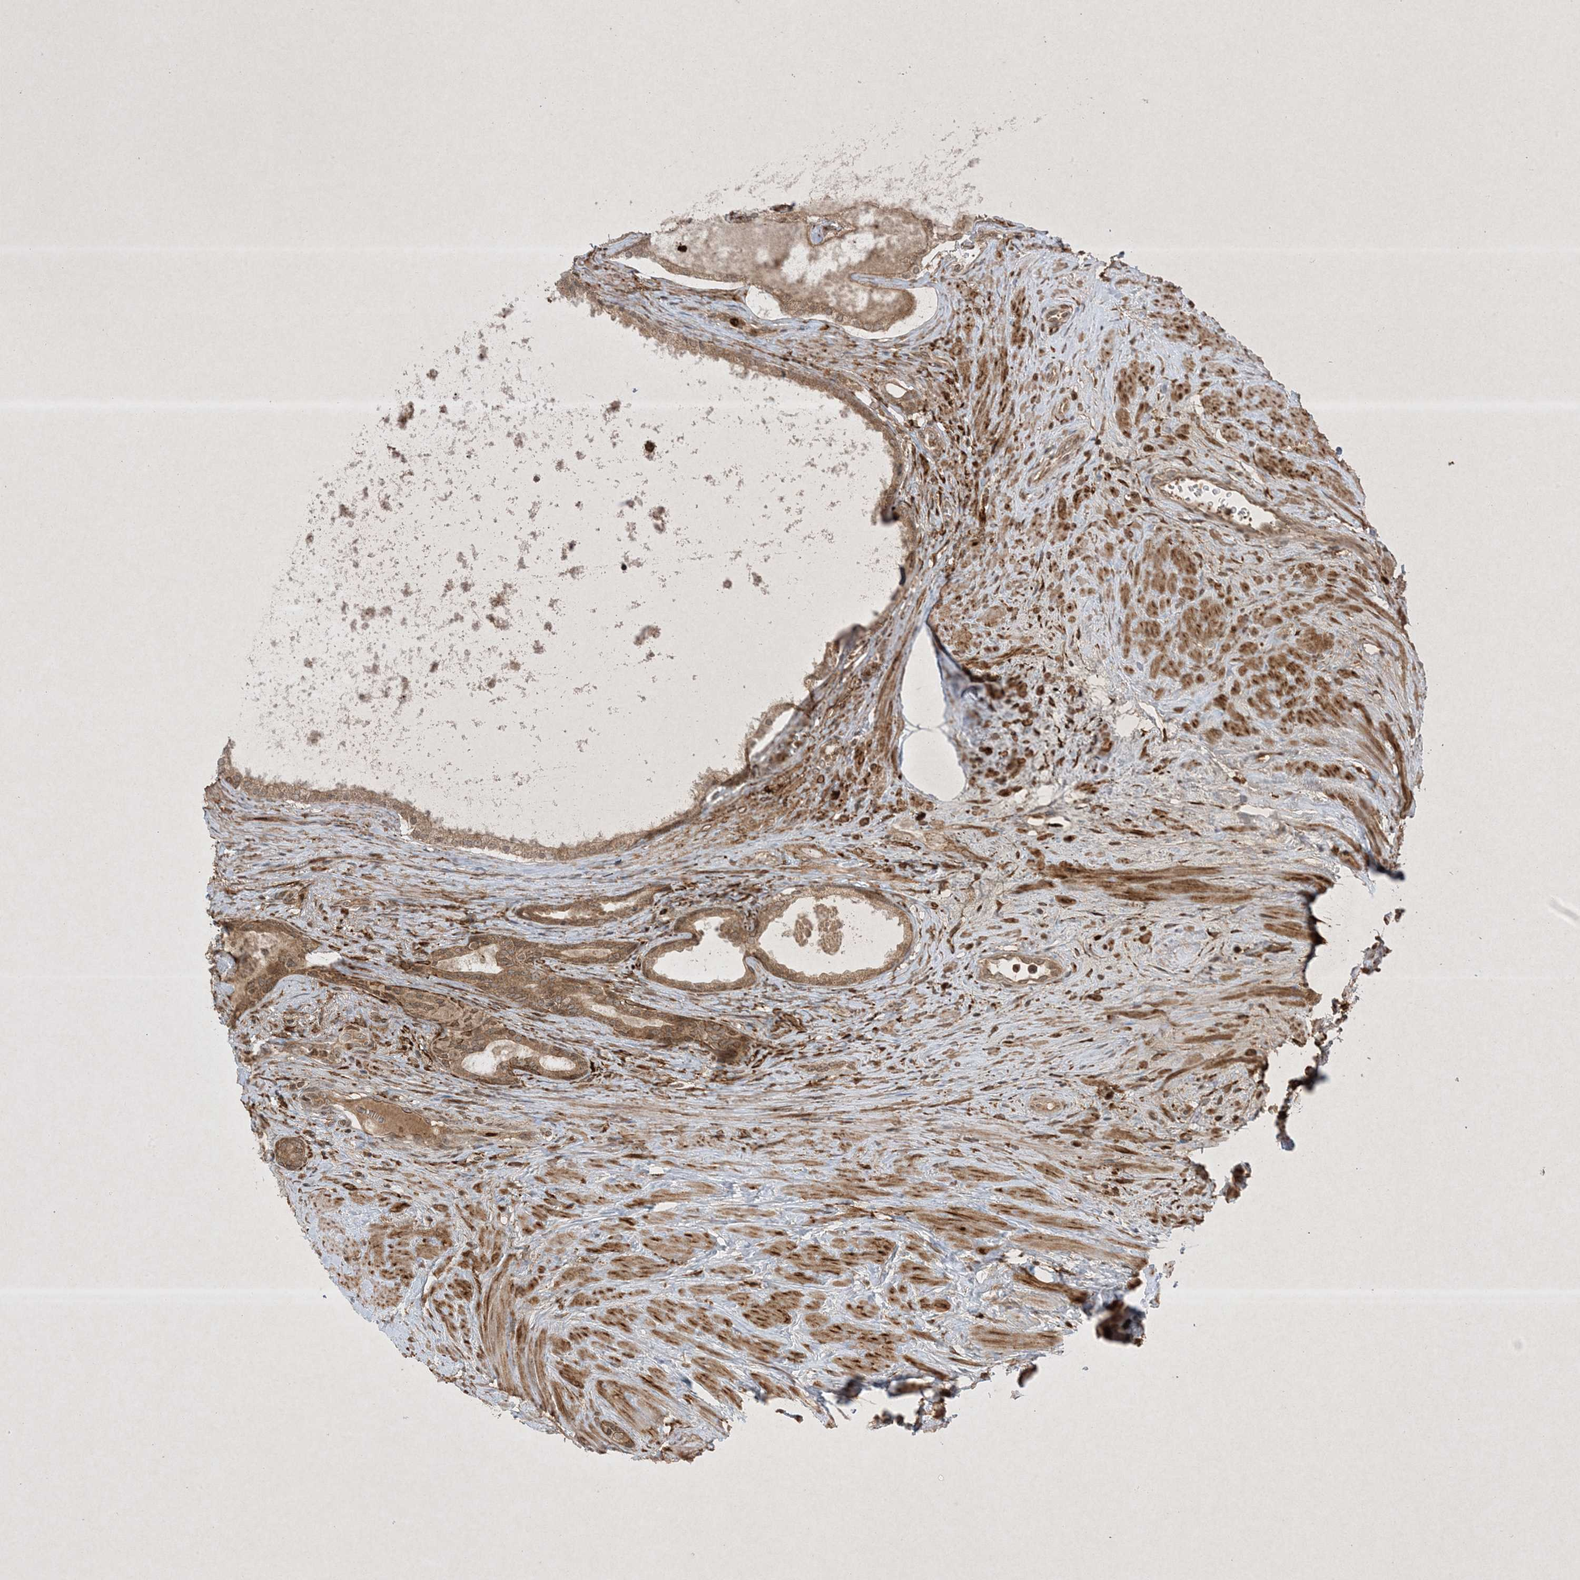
{"staining": {"intensity": "moderate", "quantity": ">75%", "location": "cytoplasmic/membranous"}, "tissue": "prostate cancer", "cell_type": "Tumor cells", "image_type": "cancer", "snomed": [{"axis": "morphology", "description": "Adenocarcinoma, High grade"}, {"axis": "topography", "description": "Prostate"}], "caption": "Immunohistochemistry (DAB (3,3'-diaminobenzidine)) staining of prostate high-grade adenocarcinoma displays moderate cytoplasmic/membranous protein staining in about >75% of tumor cells. The protein of interest is shown in brown color, while the nuclei are stained blue.", "gene": "PTK6", "patient": {"sex": "male", "age": 68}}